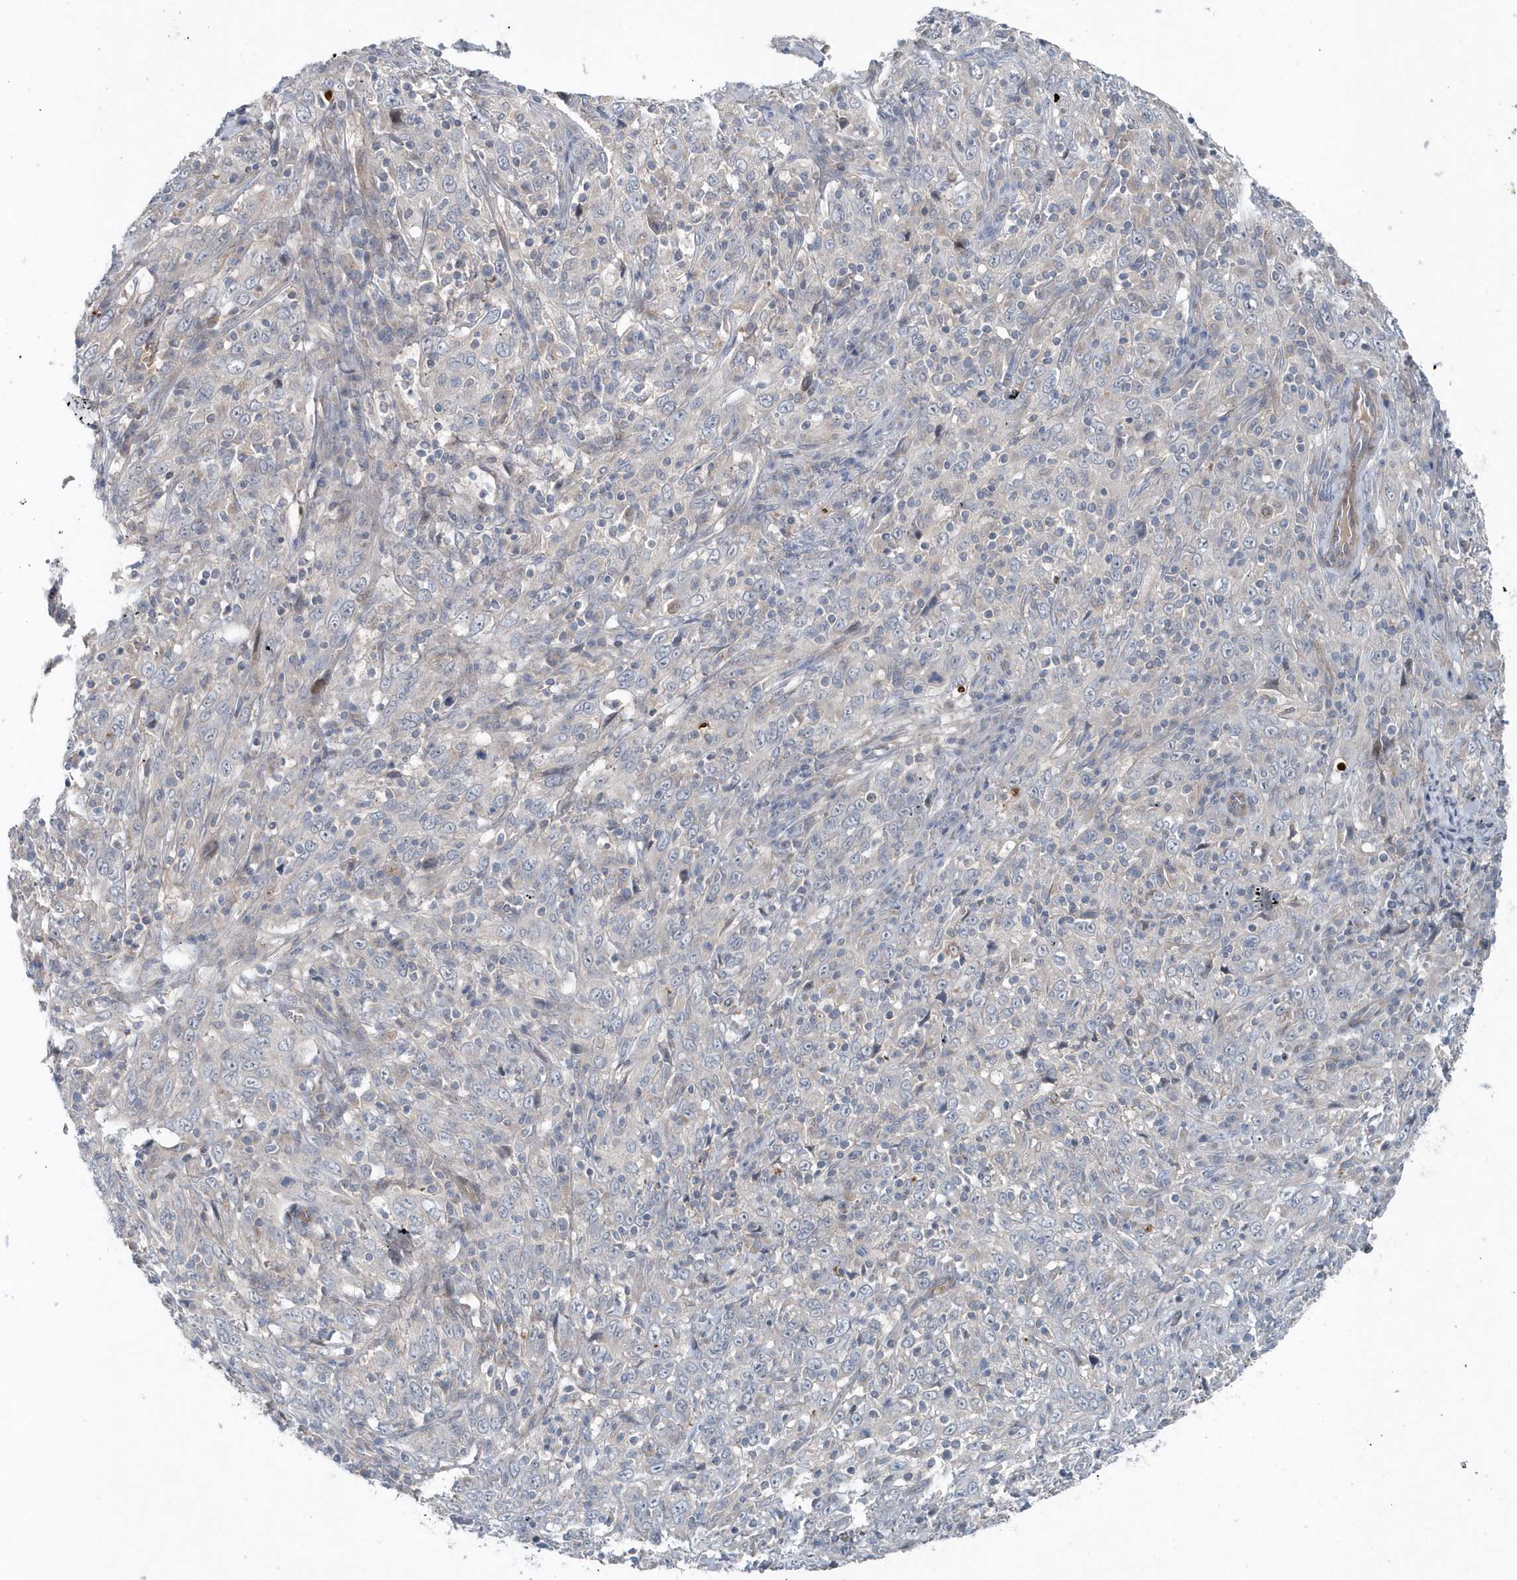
{"staining": {"intensity": "negative", "quantity": "none", "location": "none"}, "tissue": "cervical cancer", "cell_type": "Tumor cells", "image_type": "cancer", "snomed": [{"axis": "morphology", "description": "Squamous cell carcinoma, NOS"}, {"axis": "topography", "description": "Cervix"}], "caption": "Immunohistochemical staining of human squamous cell carcinoma (cervical) demonstrates no significant expression in tumor cells.", "gene": "MCC", "patient": {"sex": "female", "age": 46}}